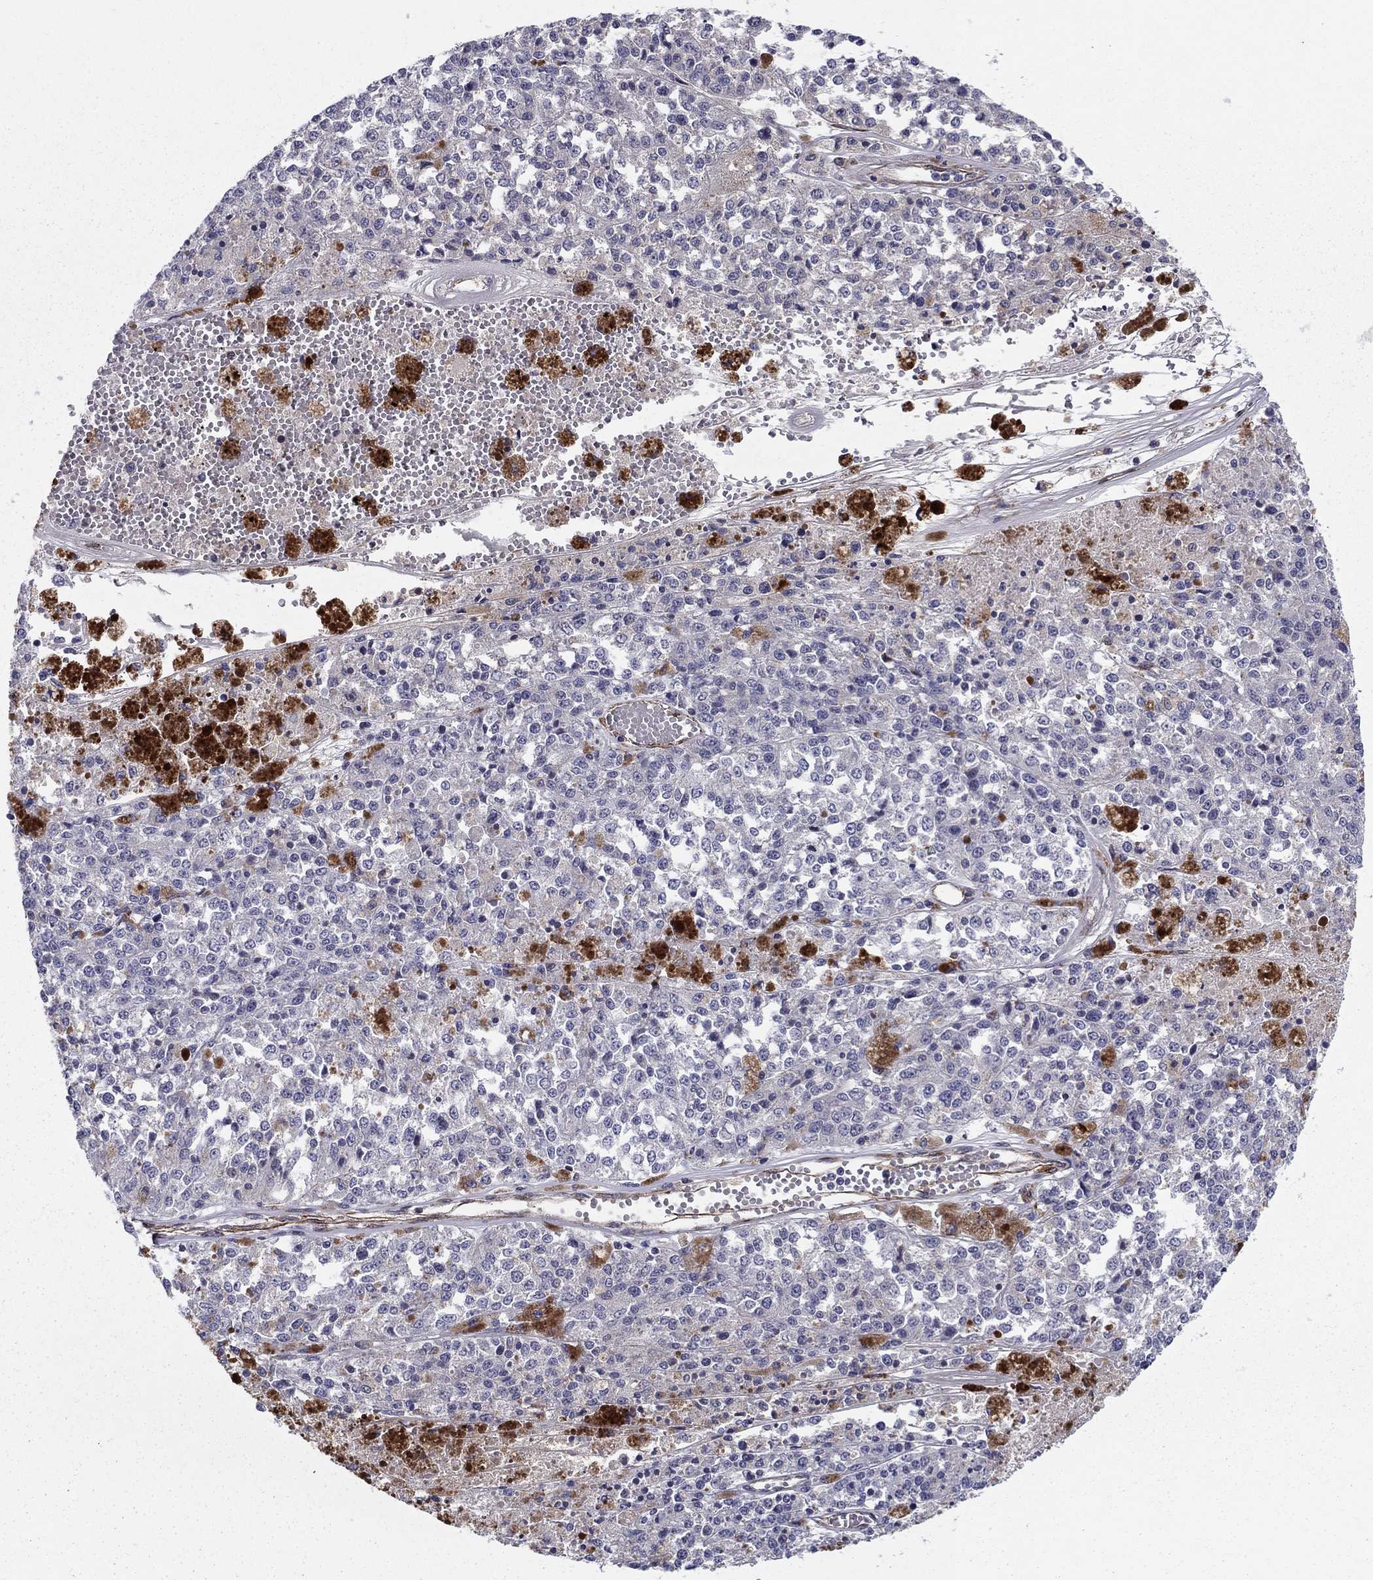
{"staining": {"intensity": "negative", "quantity": "none", "location": "none"}, "tissue": "melanoma", "cell_type": "Tumor cells", "image_type": "cancer", "snomed": [{"axis": "morphology", "description": "Malignant melanoma, Metastatic site"}, {"axis": "topography", "description": "Lymph node"}], "caption": "Immunohistochemistry (IHC) histopathology image of neoplastic tissue: malignant melanoma (metastatic site) stained with DAB displays no significant protein expression in tumor cells.", "gene": "SHMT1", "patient": {"sex": "female", "age": 64}}